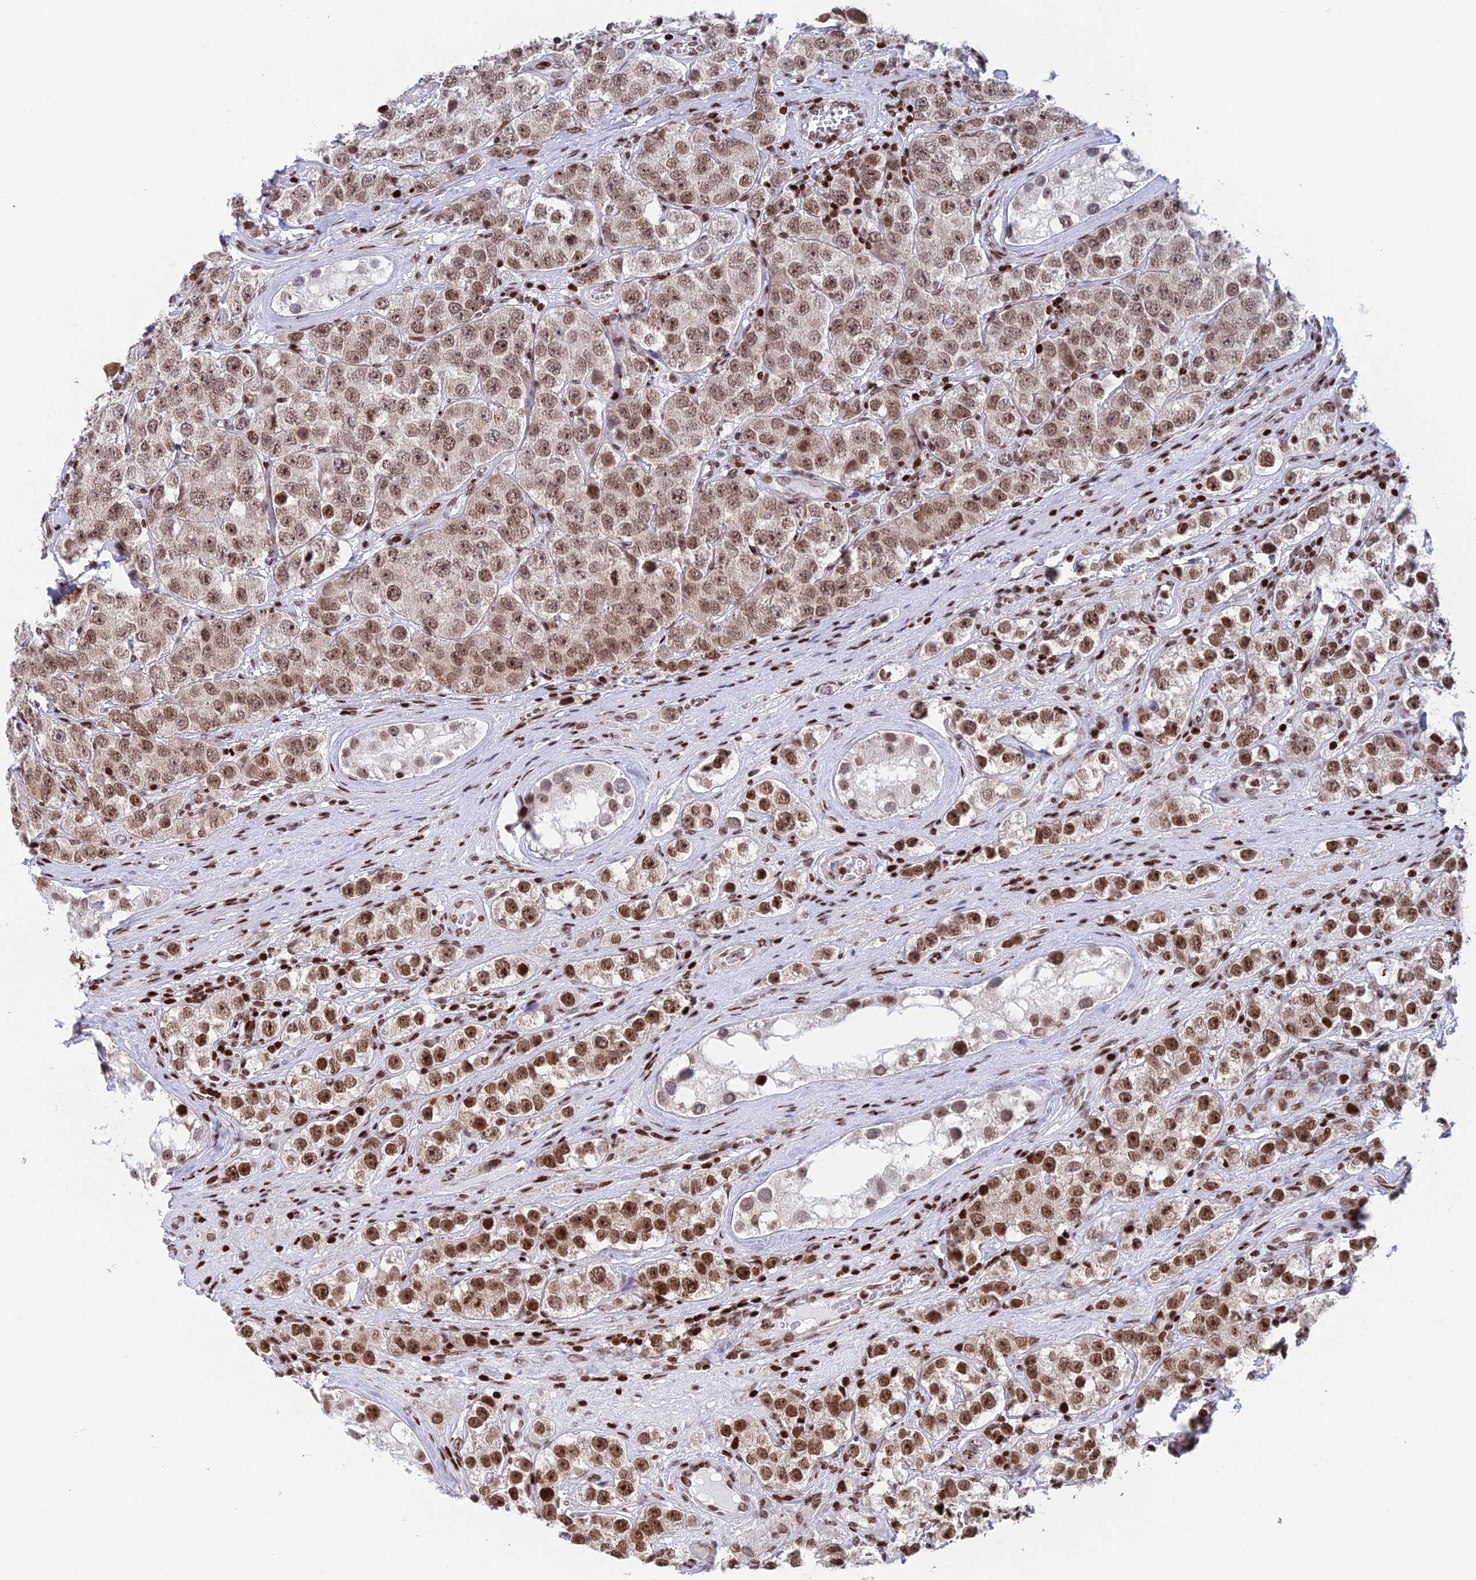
{"staining": {"intensity": "moderate", "quantity": ">75%", "location": "nuclear"}, "tissue": "testis cancer", "cell_type": "Tumor cells", "image_type": "cancer", "snomed": [{"axis": "morphology", "description": "Seminoma, NOS"}, {"axis": "topography", "description": "Testis"}], "caption": "IHC photomicrograph of neoplastic tissue: human testis cancer (seminoma) stained using immunohistochemistry (IHC) reveals medium levels of moderate protein expression localized specifically in the nuclear of tumor cells, appearing as a nuclear brown color.", "gene": "RPAP1", "patient": {"sex": "male", "age": 28}}